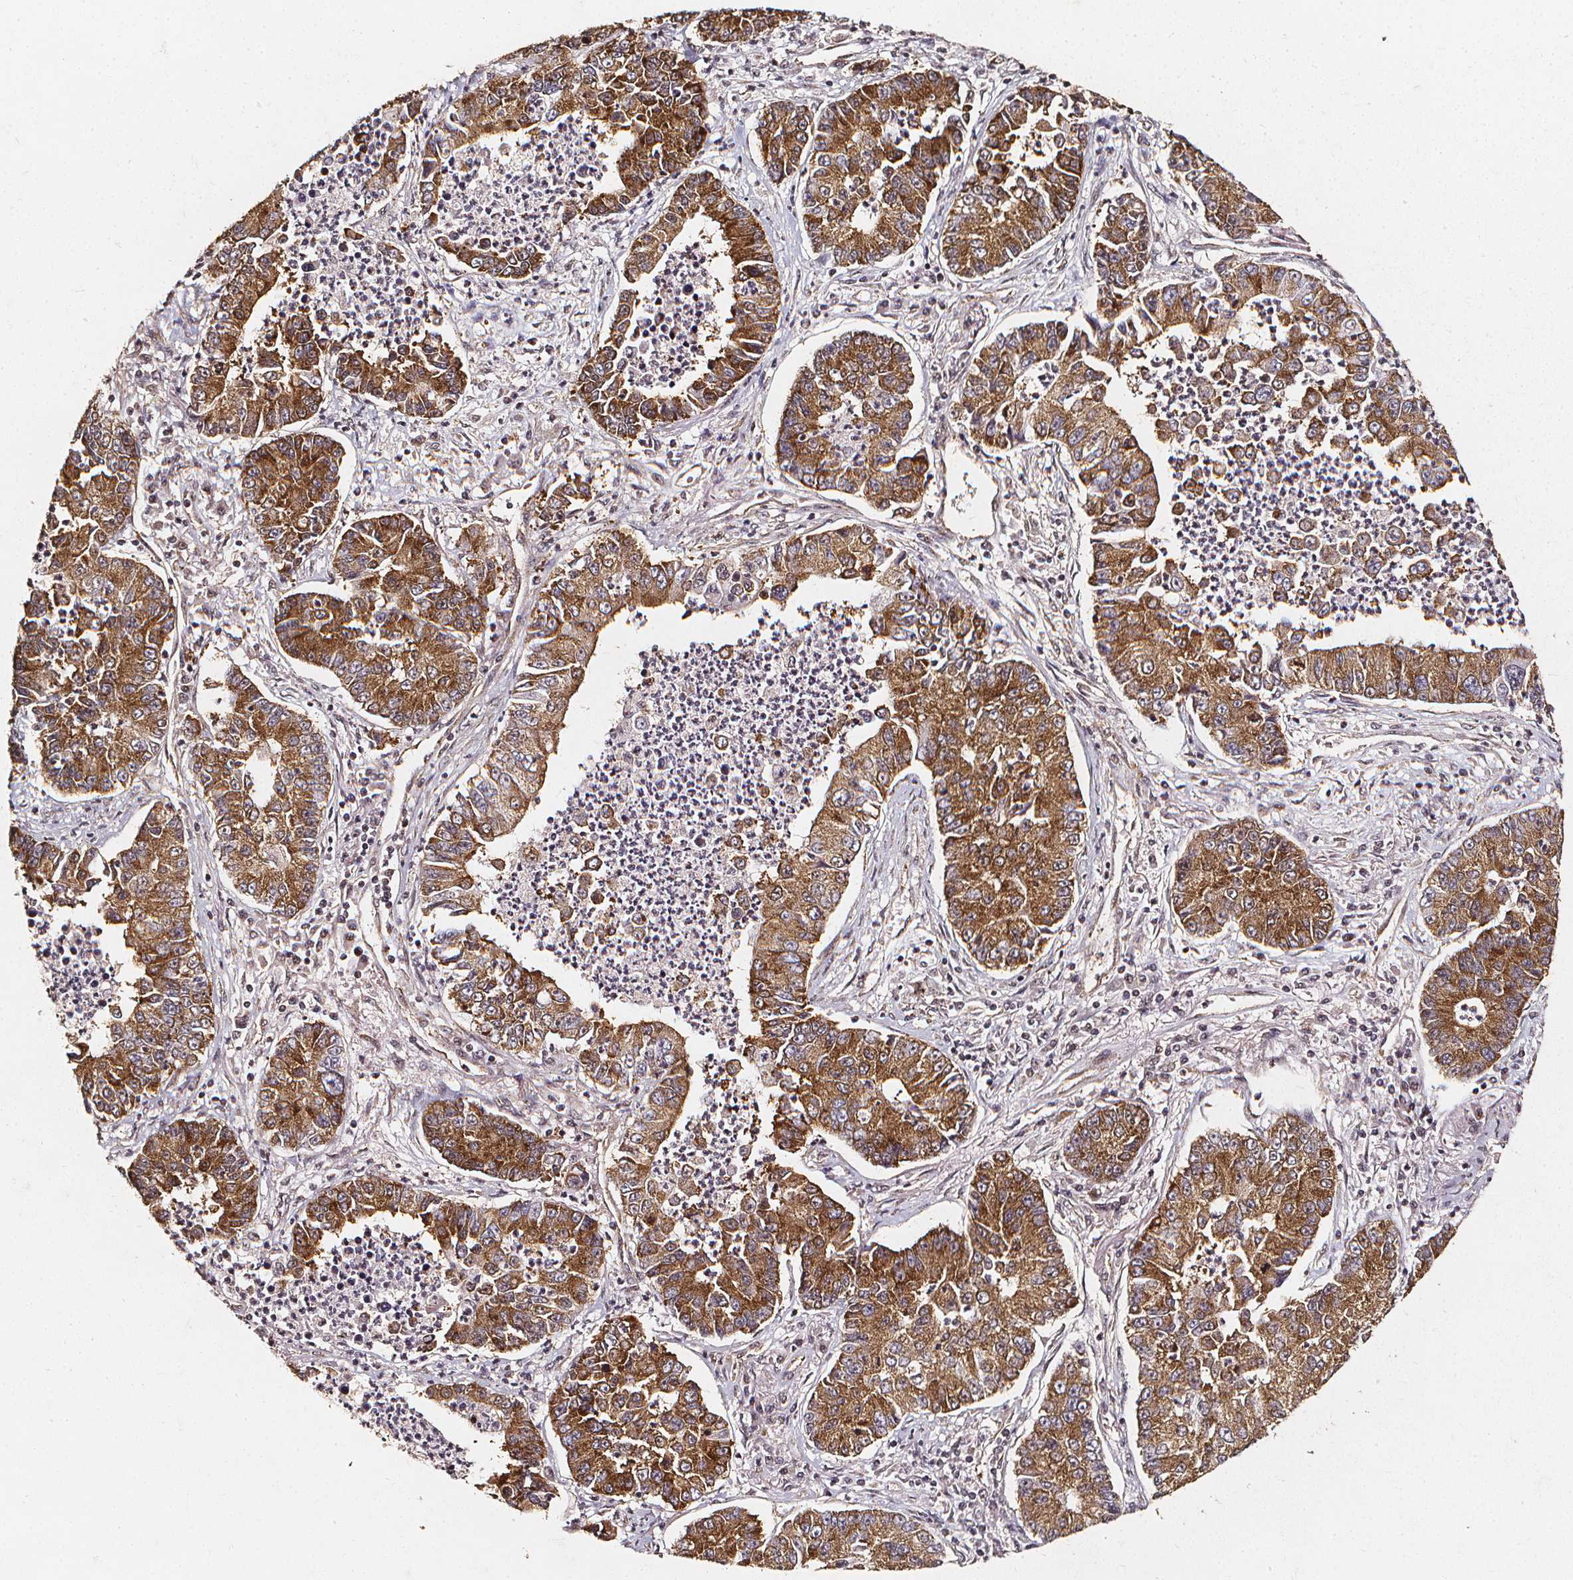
{"staining": {"intensity": "moderate", "quantity": ">75%", "location": "cytoplasmic/membranous"}, "tissue": "lung cancer", "cell_type": "Tumor cells", "image_type": "cancer", "snomed": [{"axis": "morphology", "description": "Adenocarcinoma, NOS"}, {"axis": "topography", "description": "Lung"}], "caption": "This is a micrograph of immunohistochemistry staining of adenocarcinoma (lung), which shows moderate expression in the cytoplasmic/membranous of tumor cells.", "gene": "SMN1", "patient": {"sex": "female", "age": 57}}